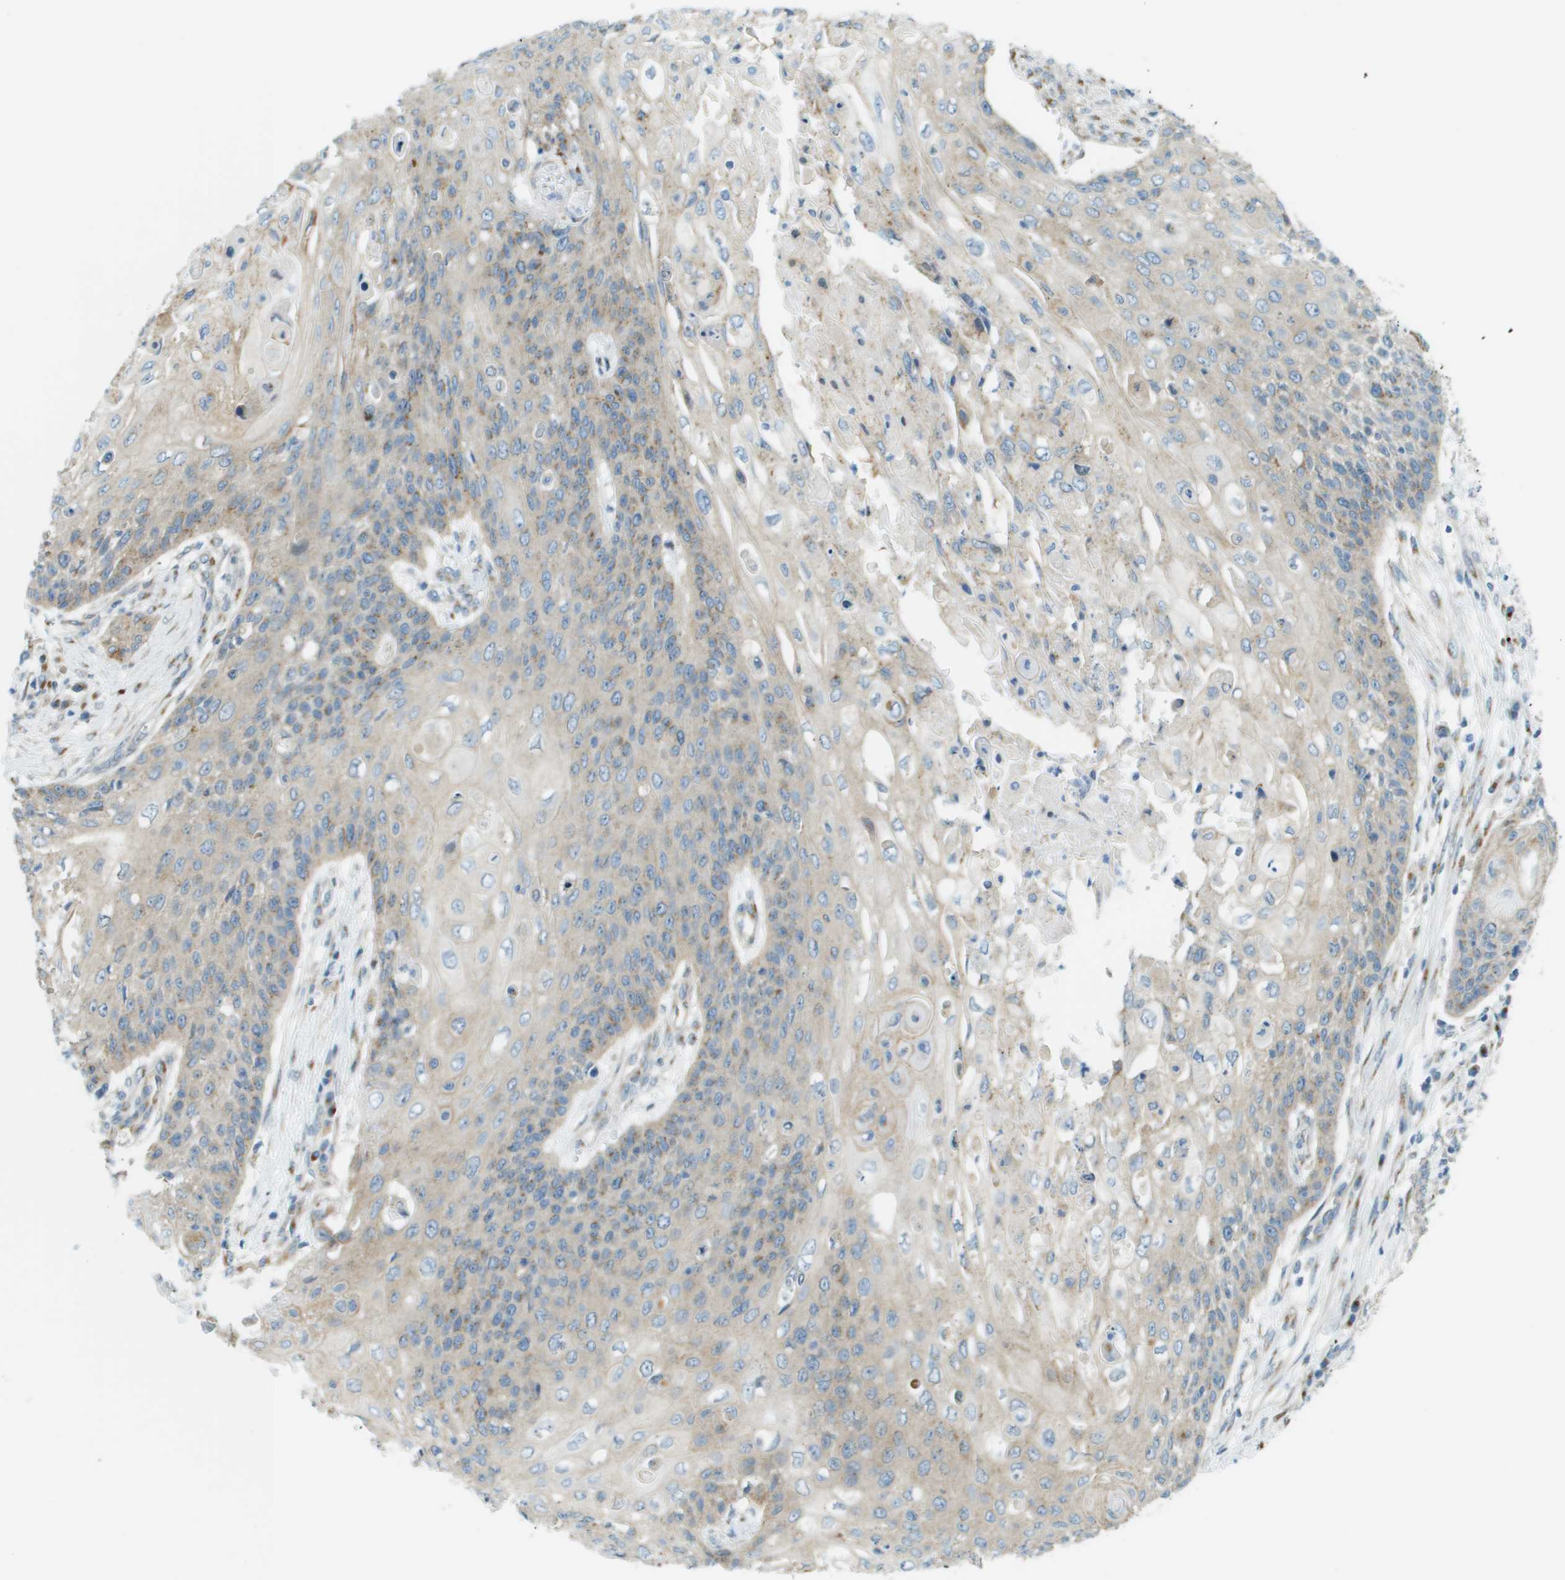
{"staining": {"intensity": "weak", "quantity": ">75%", "location": "cytoplasmic/membranous"}, "tissue": "cervical cancer", "cell_type": "Tumor cells", "image_type": "cancer", "snomed": [{"axis": "morphology", "description": "Squamous cell carcinoma, NOS"}, {"axis": "topography", "description": "Cervix"}], "caption": "Immunohistochemical staining of cervical squamous cell carcinoma reveals low levels of weak cytoplasmic/membranous protein staining in approximately >75% of tumor cells. The staining was performed using DAB (3,3'-diaminobenzidine) to visualize the protein expression in brown, while the nuclei were stained in blue with hematoxylin (Magnification: 20x).", "gene": "ACBD3", "patient": {"sex": "female", "age": 39}}